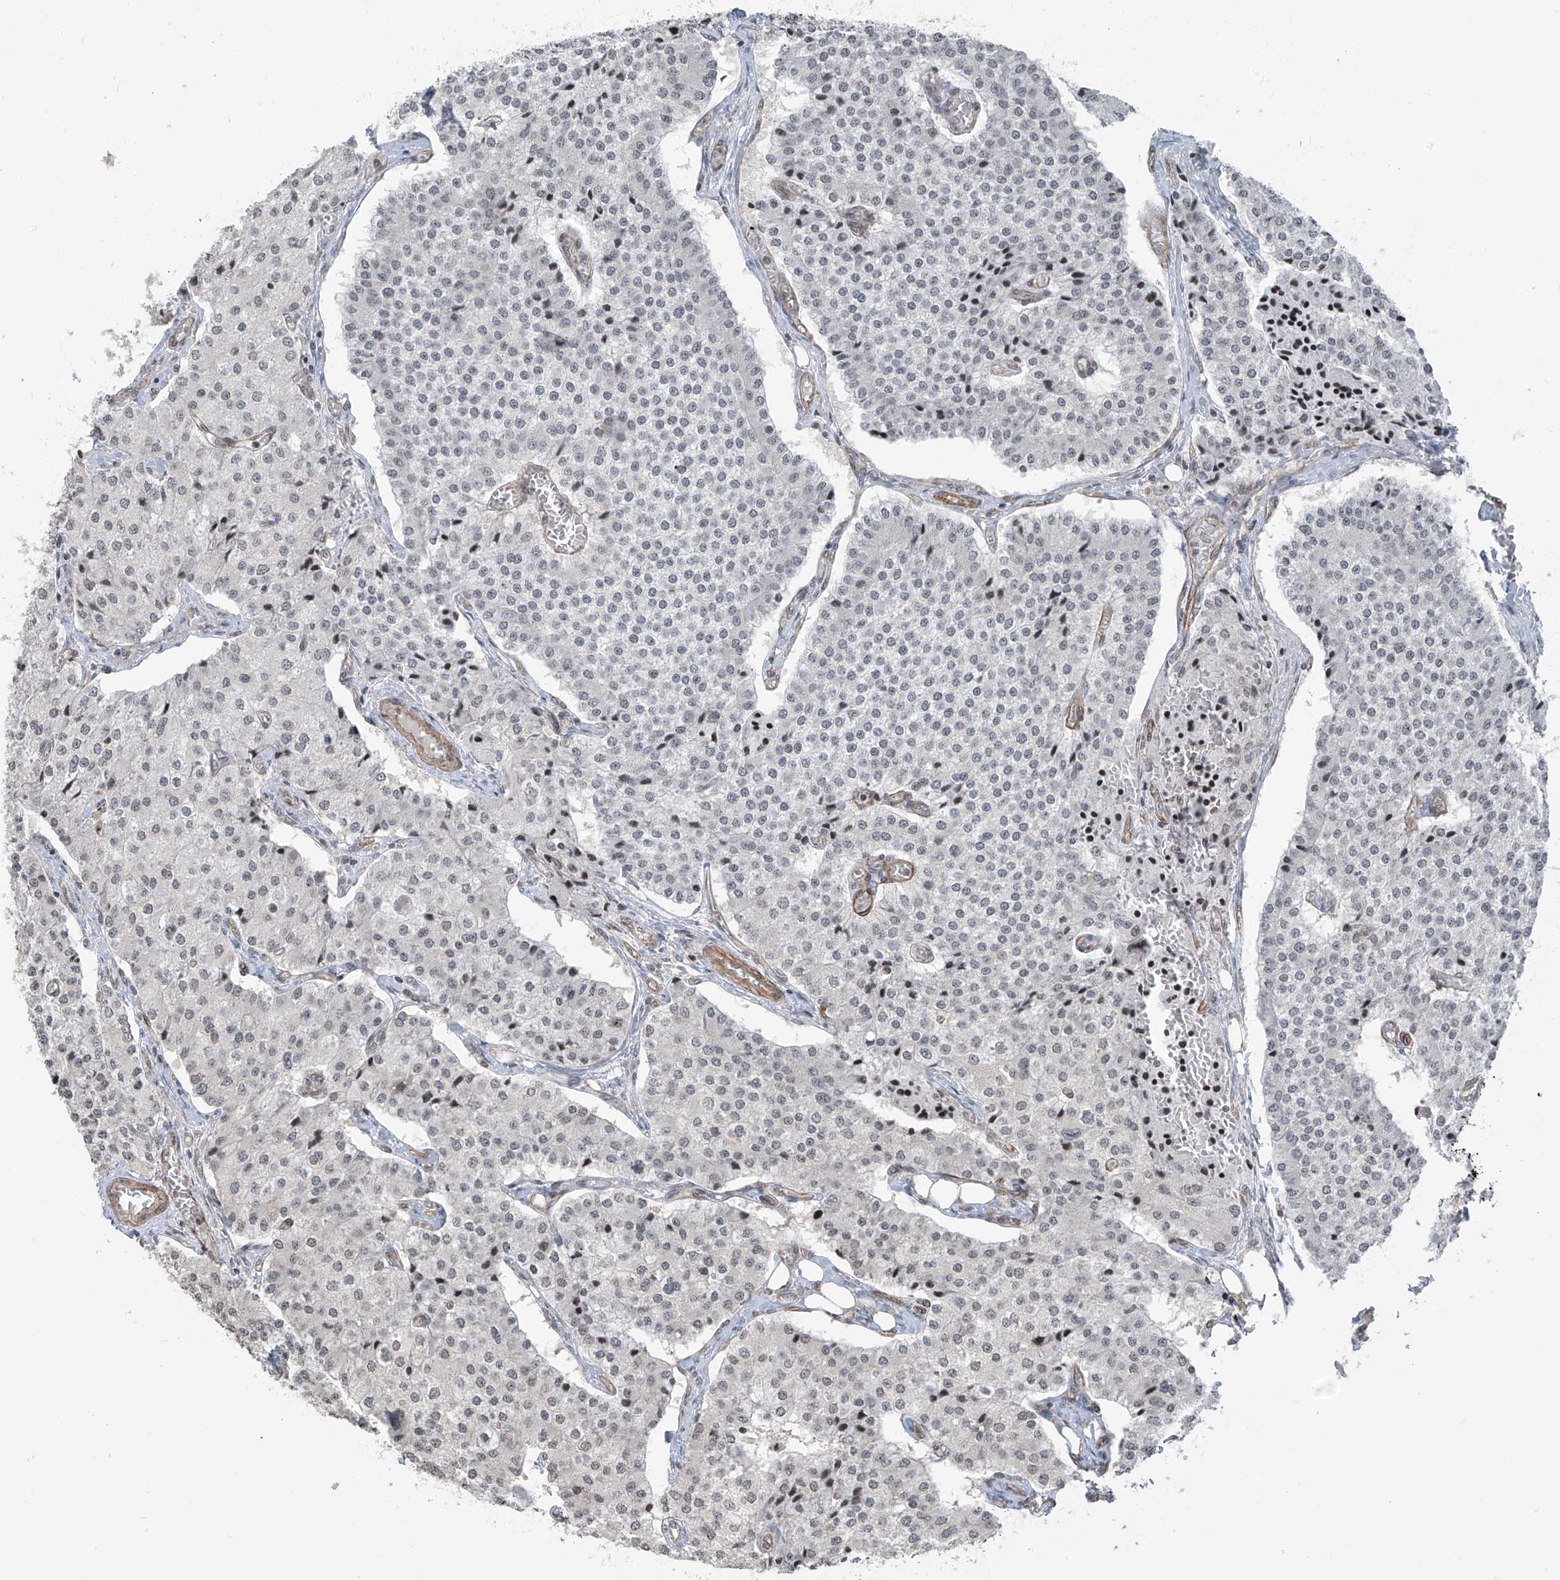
{"staining": {"intensity": "negative", "quantity": "none", "location": "none"}, "tissue": "carcinoid", "cell_type": "Tumor cells", "image_type": "cancer", "snomed": [{"axis": "morphology", "description": "Carcinoid, malignant, NOS"}, {"axis": "topography", "description": "Colon"}], "caption": "Carcinoid was stained to show a protein in brown. There is no significant positivity in tumor cells. Nuclei are stained in blue.", "gene": "METAP1D", "patient": {"sex": "female", "age": 52}}